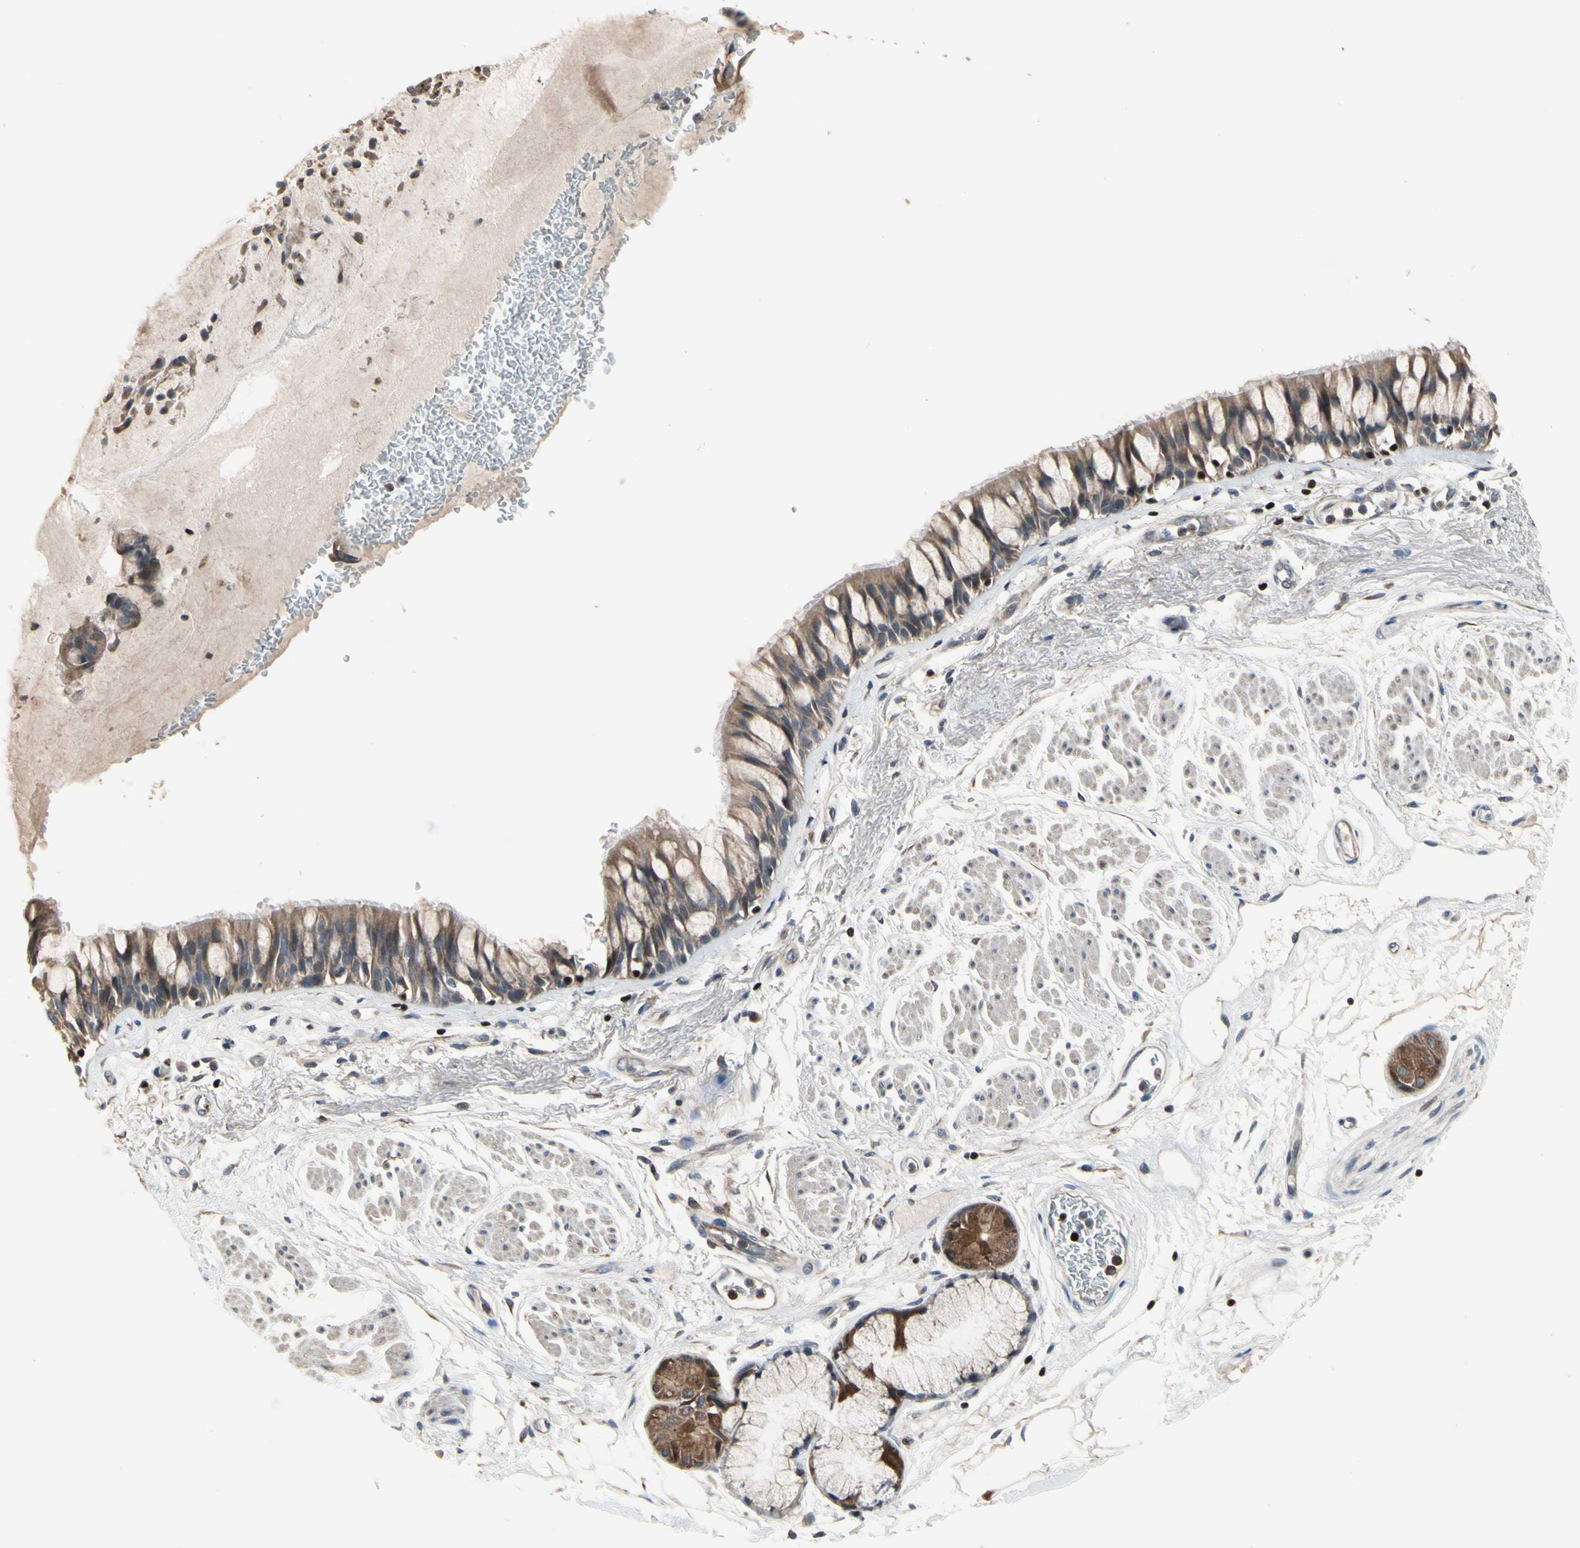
{"staining": {"intensity": "moderate", "quantity": ">75%", "location": "cytoplasmic/membranous,nuclear"}, "tissue": "bronchus", "cell_type": "Respiratory epithelial cells", "image_type": "normal", "snomed": [{"axis": "morphology", "description": "Normal tissue, NOS"}, {"axis": "topography", "description": "Bronchus"}], "caption": "About >75% of respiratory epithelial cells in unremarkable human bronchus exhibit moderate cytoplasmic/membranous,nuclear protein positivity as visualized by brown immunohistochemical staining.", "gene": "TBX21", "patient": {"sex": "male", "age": 66}}